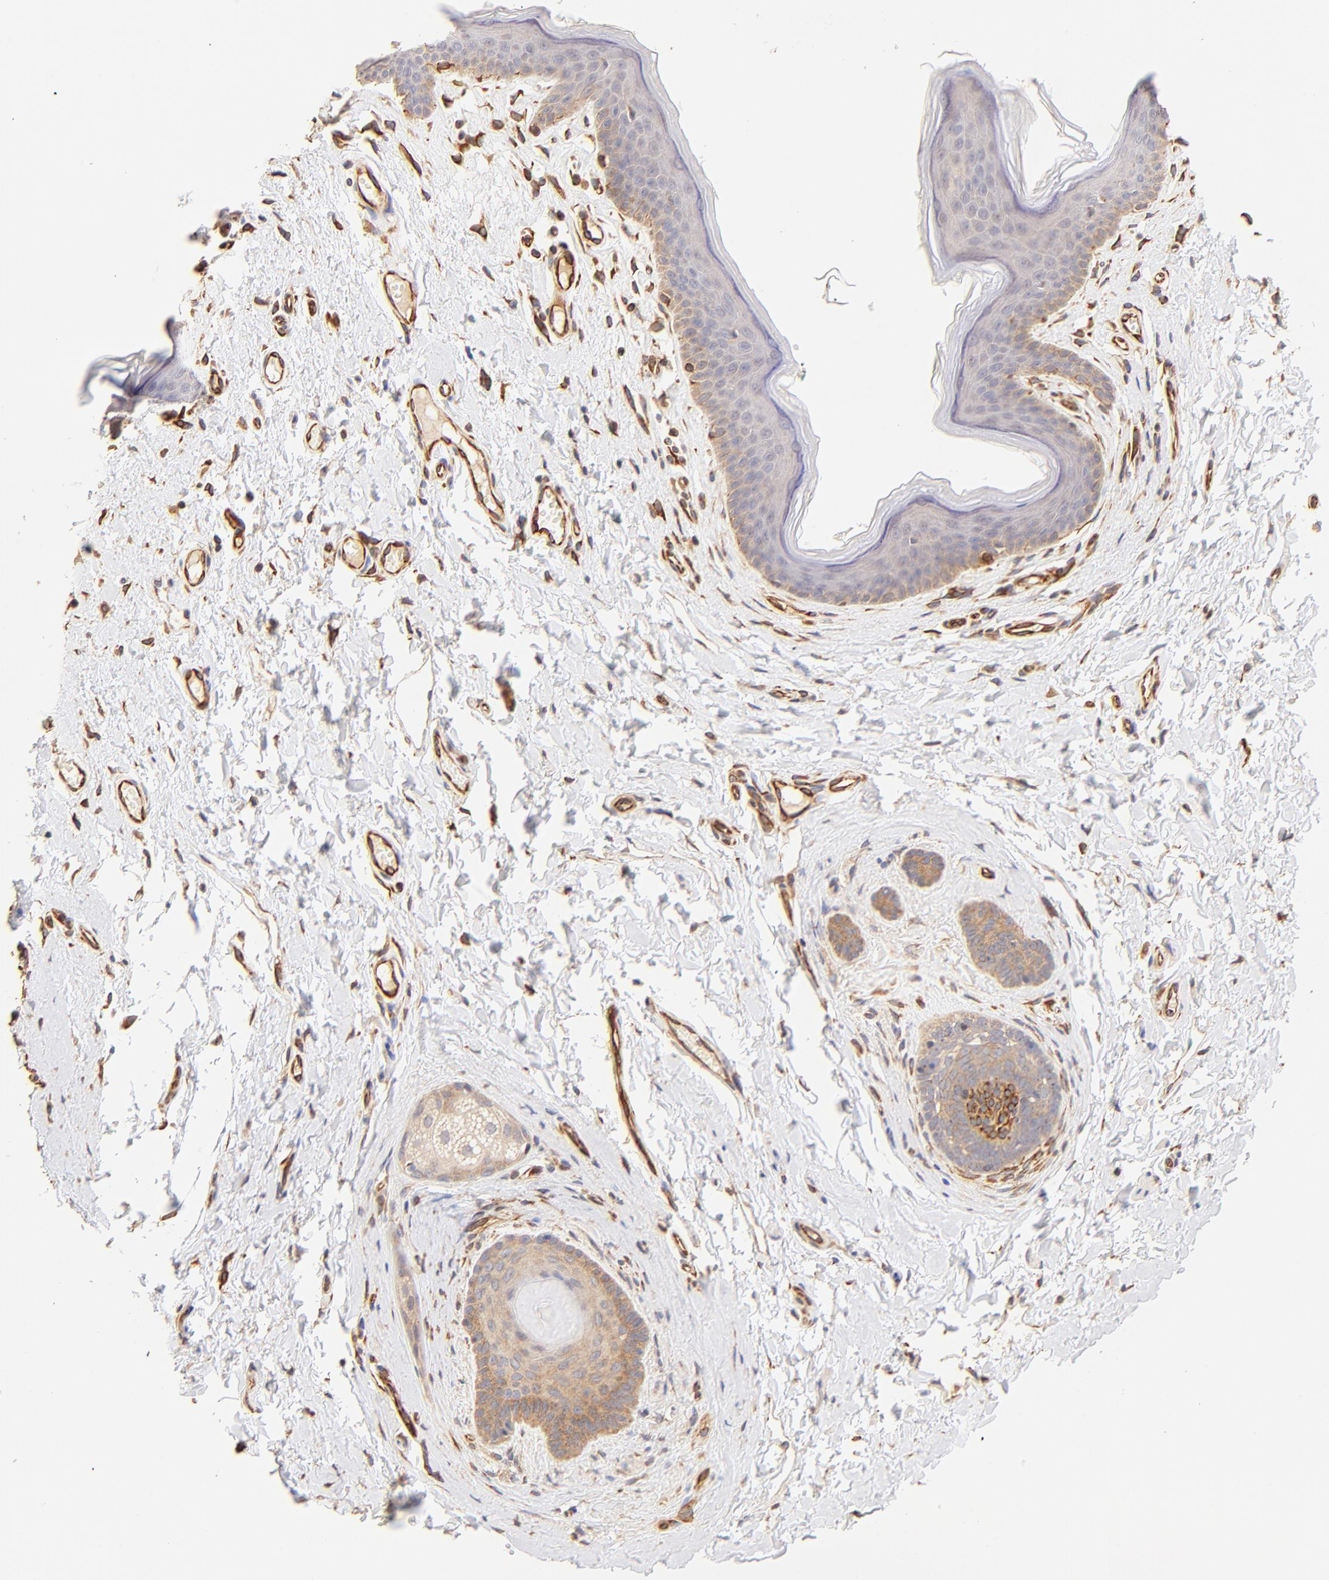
{"staining": {"intensity": "weak", "quantity": ">75%", "location": "cytoplasmic/membranous"}, "tissue": "skin", "cell_type": "Epidermal cells", "image_type": "normal", "snomed": [{"axis": "morphology", "description": "Normal tissue, NOS"}, {"axis": "morphology", "description": "Inflammation, NOS"}, {"axis": "topography", "description": "Vulva"}], "caption": "Immunohistochemical staining of unremarkable human skin exhibits >75% levels of weak cytoplasmic/membranous protein staining in approximately >75% of epidermal cells.", "gene": "TNFAIP3", "patient": {"sex": "female", "age": 84}}